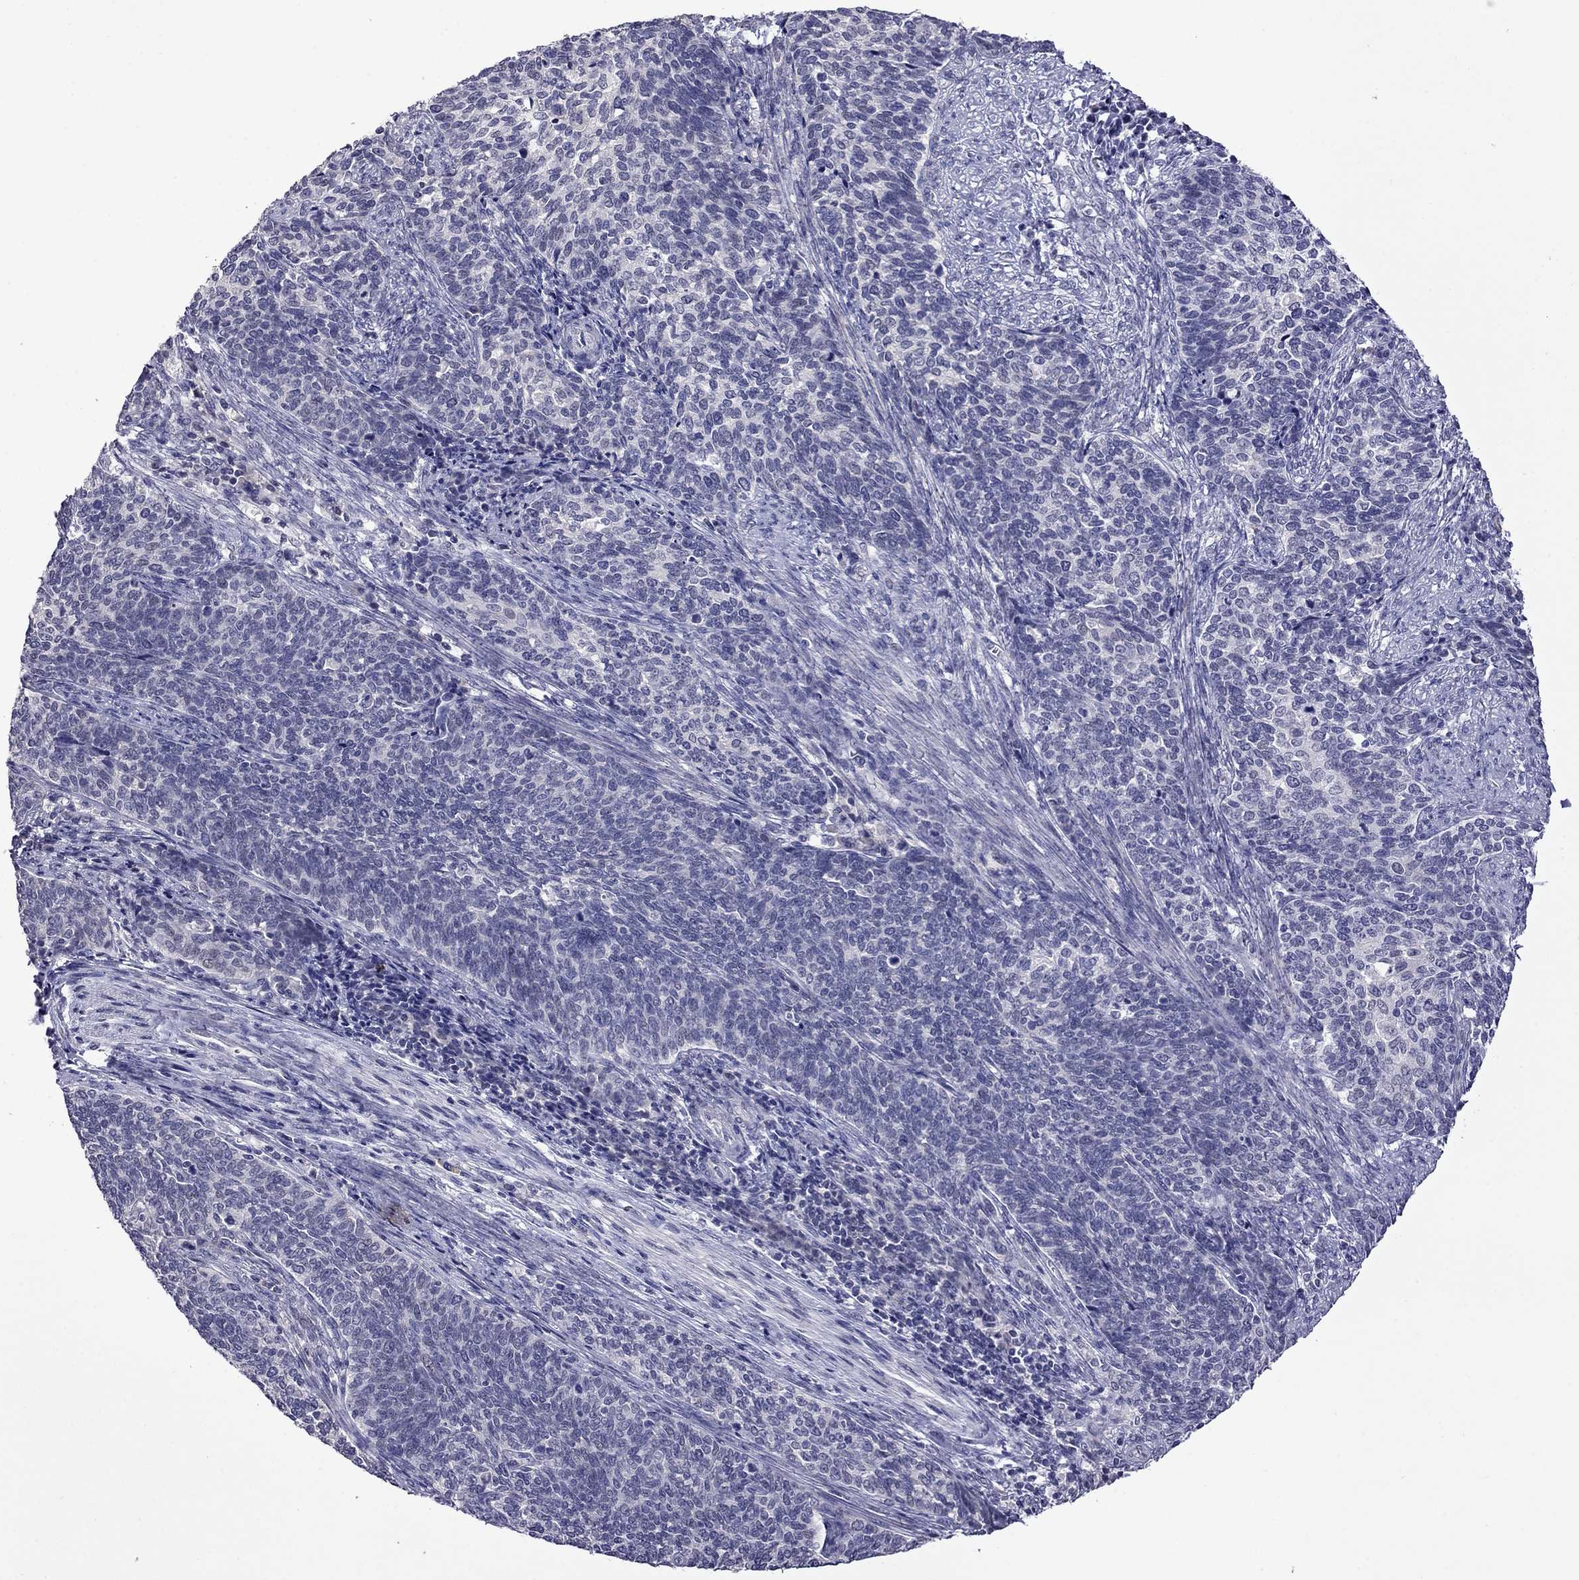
{"staining": {"intensity": "negative", "quantity": "none", "location": "none"}, "tissue": "cervical cancer", "cell_type": "Tumor cells", "image_type": "cancer", "snomed": [{"axis": "morphology", "description": "Squamous cell carcinoma, NOS"}, {"axis": "topography", "description": "Cervix"}], "caption": "Micrograph shows no protein staining in tumor cells of squamous cell carcinoma (cervical) tissue. Nuclei are stained in blue.", "gene": "STAR", "patient": {"sex": "female", "age": 39}}